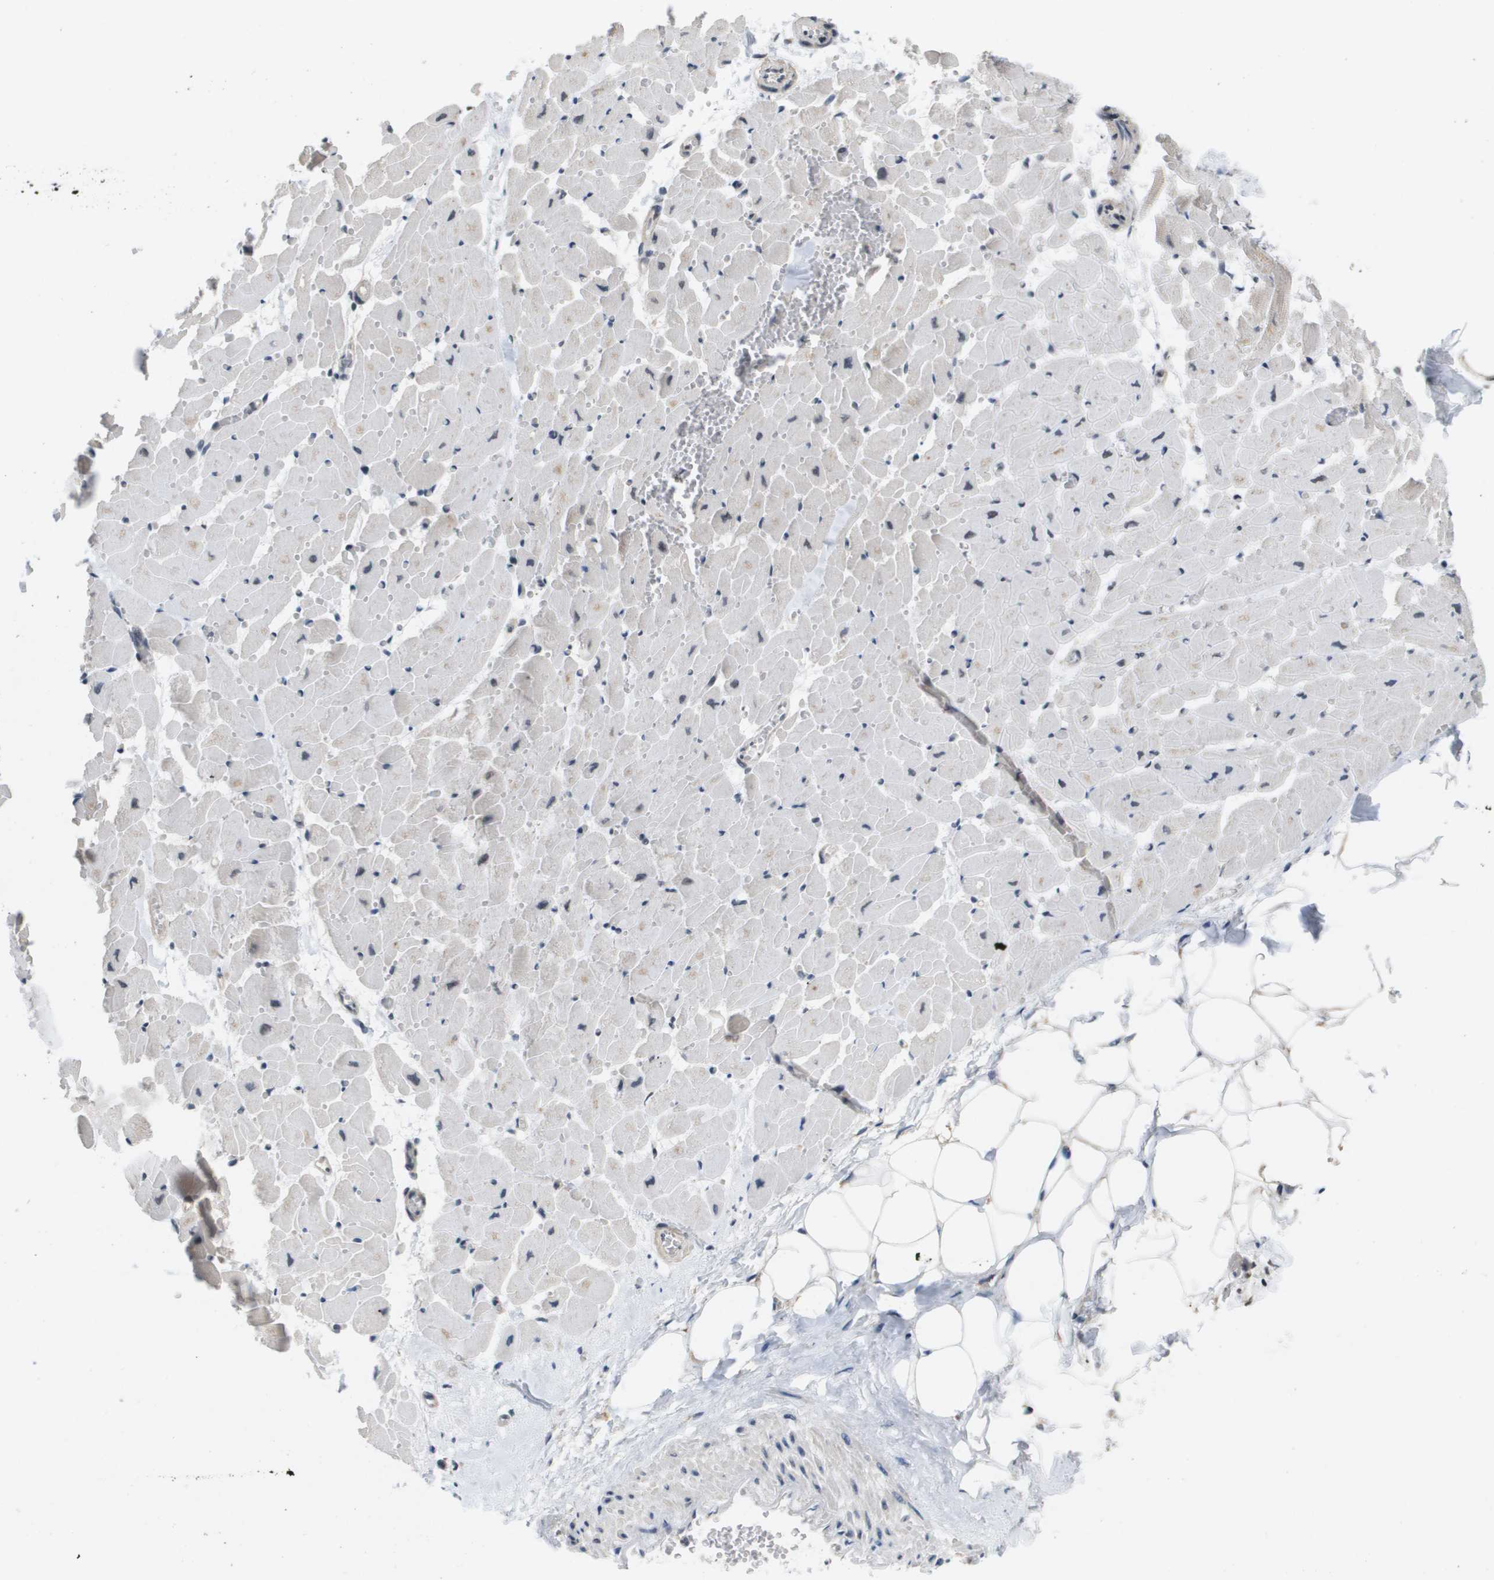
{"staining": {"intensity": "weak", "quantity": "<25%", "location": "nuclear"}, "tissue": "heart muscle", "cell_type": "Cardiomyocytes", "image_type": "normal", "snomed": [{"axis": "morphology", "description": "Normal tissue, NOS"}, {"axis": "topography", "description": "Heart"}], "caption": "IHC photomicrograph of unremarkable human heart muscle stained for a protein (brown), which displays no expression in cardiomyocytes.", "gene": "ISY1", "patient": {"sex": "female", "age": 19}}